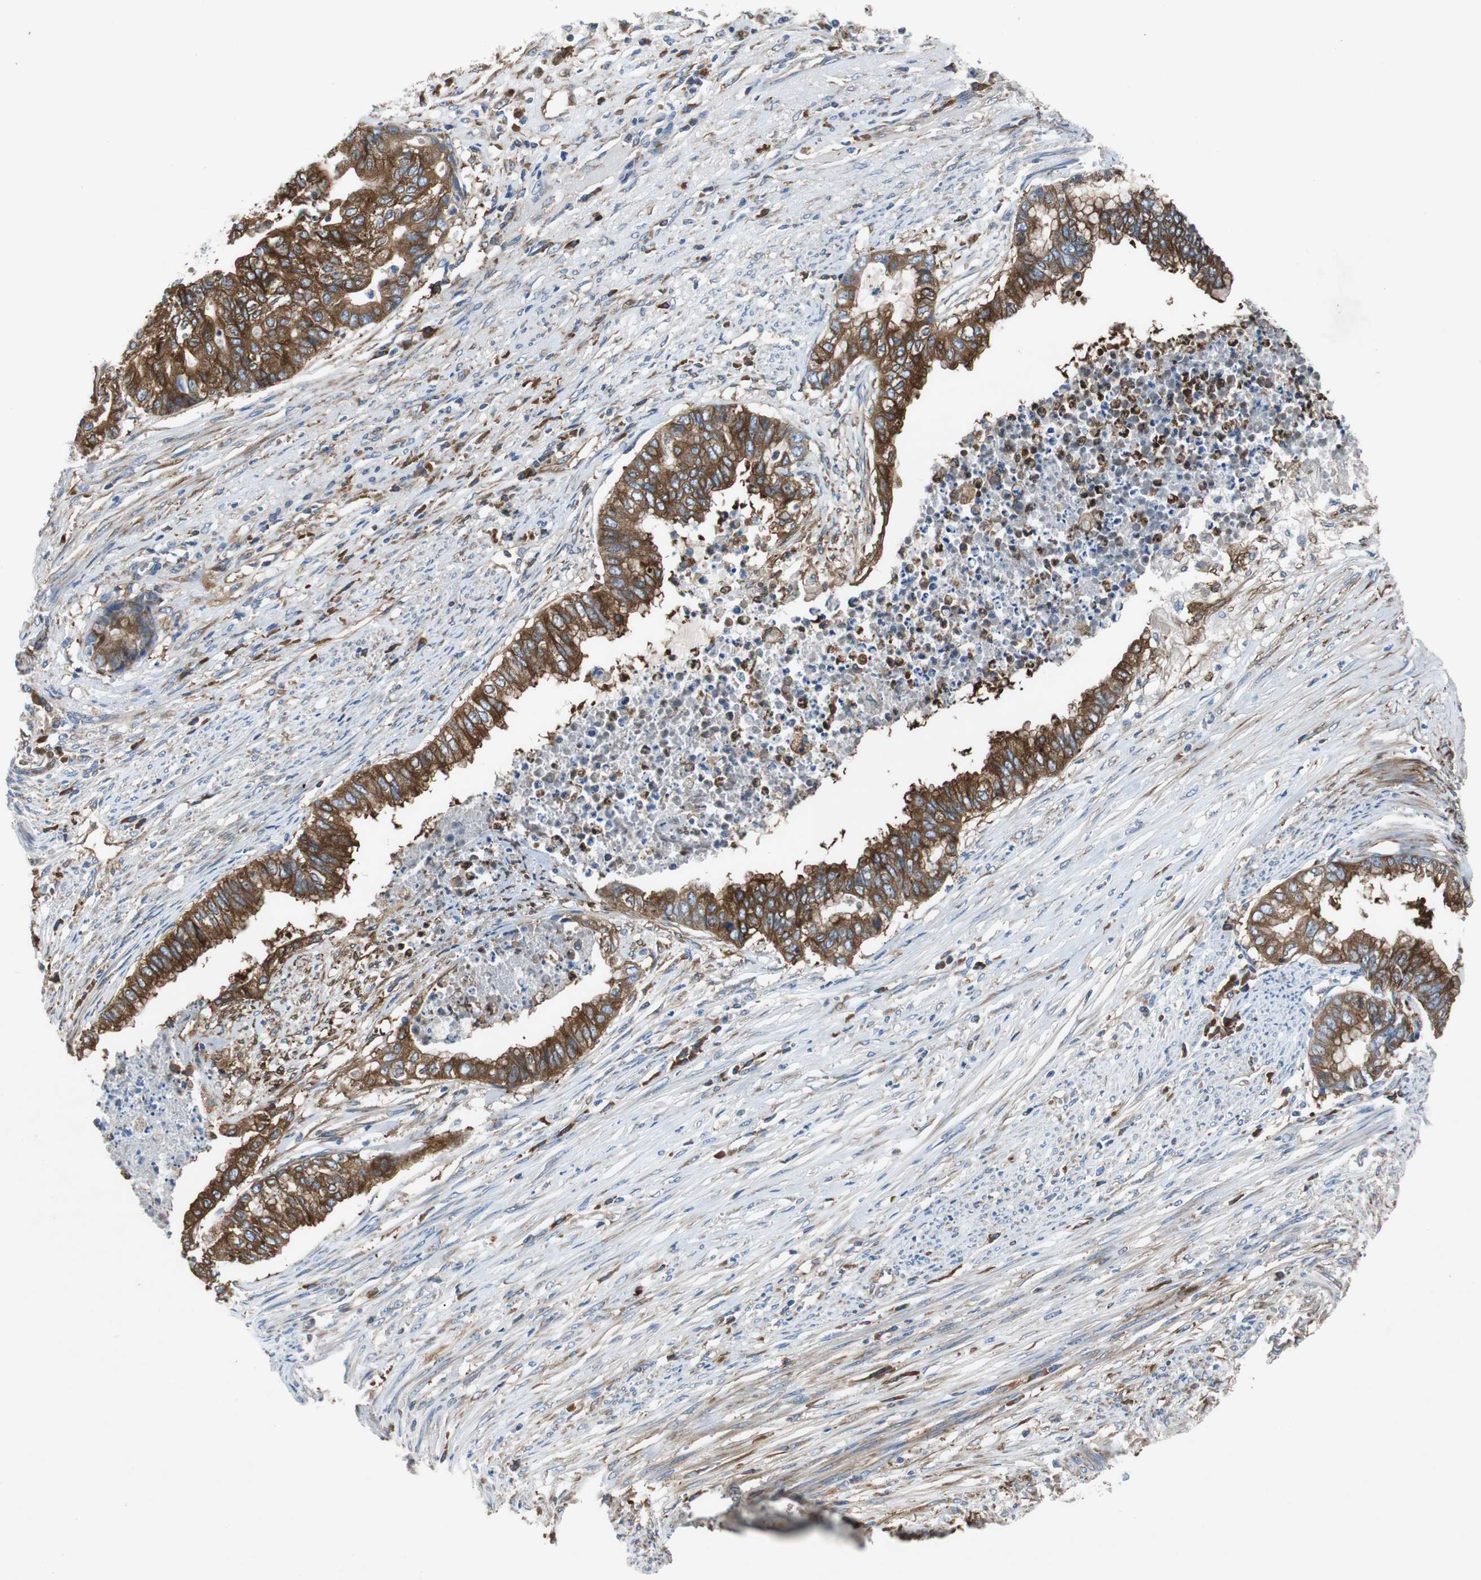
{"staining": {"intensity": "moderate", "quantity": "25%-75%", "location": "cytoplasmic/membranous"}, "tissue": "endometrial cancer", "cell_type": "Tumor cells", "image_type": "cancer", "snomed": [{"axis": "morphology", "description": "Adenocarcinoma, NOS"}, {"axis": "topography", "description": "Endometrium"}], "caption": "This photomicrograph reveals endometrial adenocarcinoma stained with IHC to label a protein in brown. The cytoplasmic/membranous of tumor cells show moderate positivity for the protein. Nuclei are counter-stained blue.", "gene": "GYS1", "patient": {"sex": "female", "age": 79}}